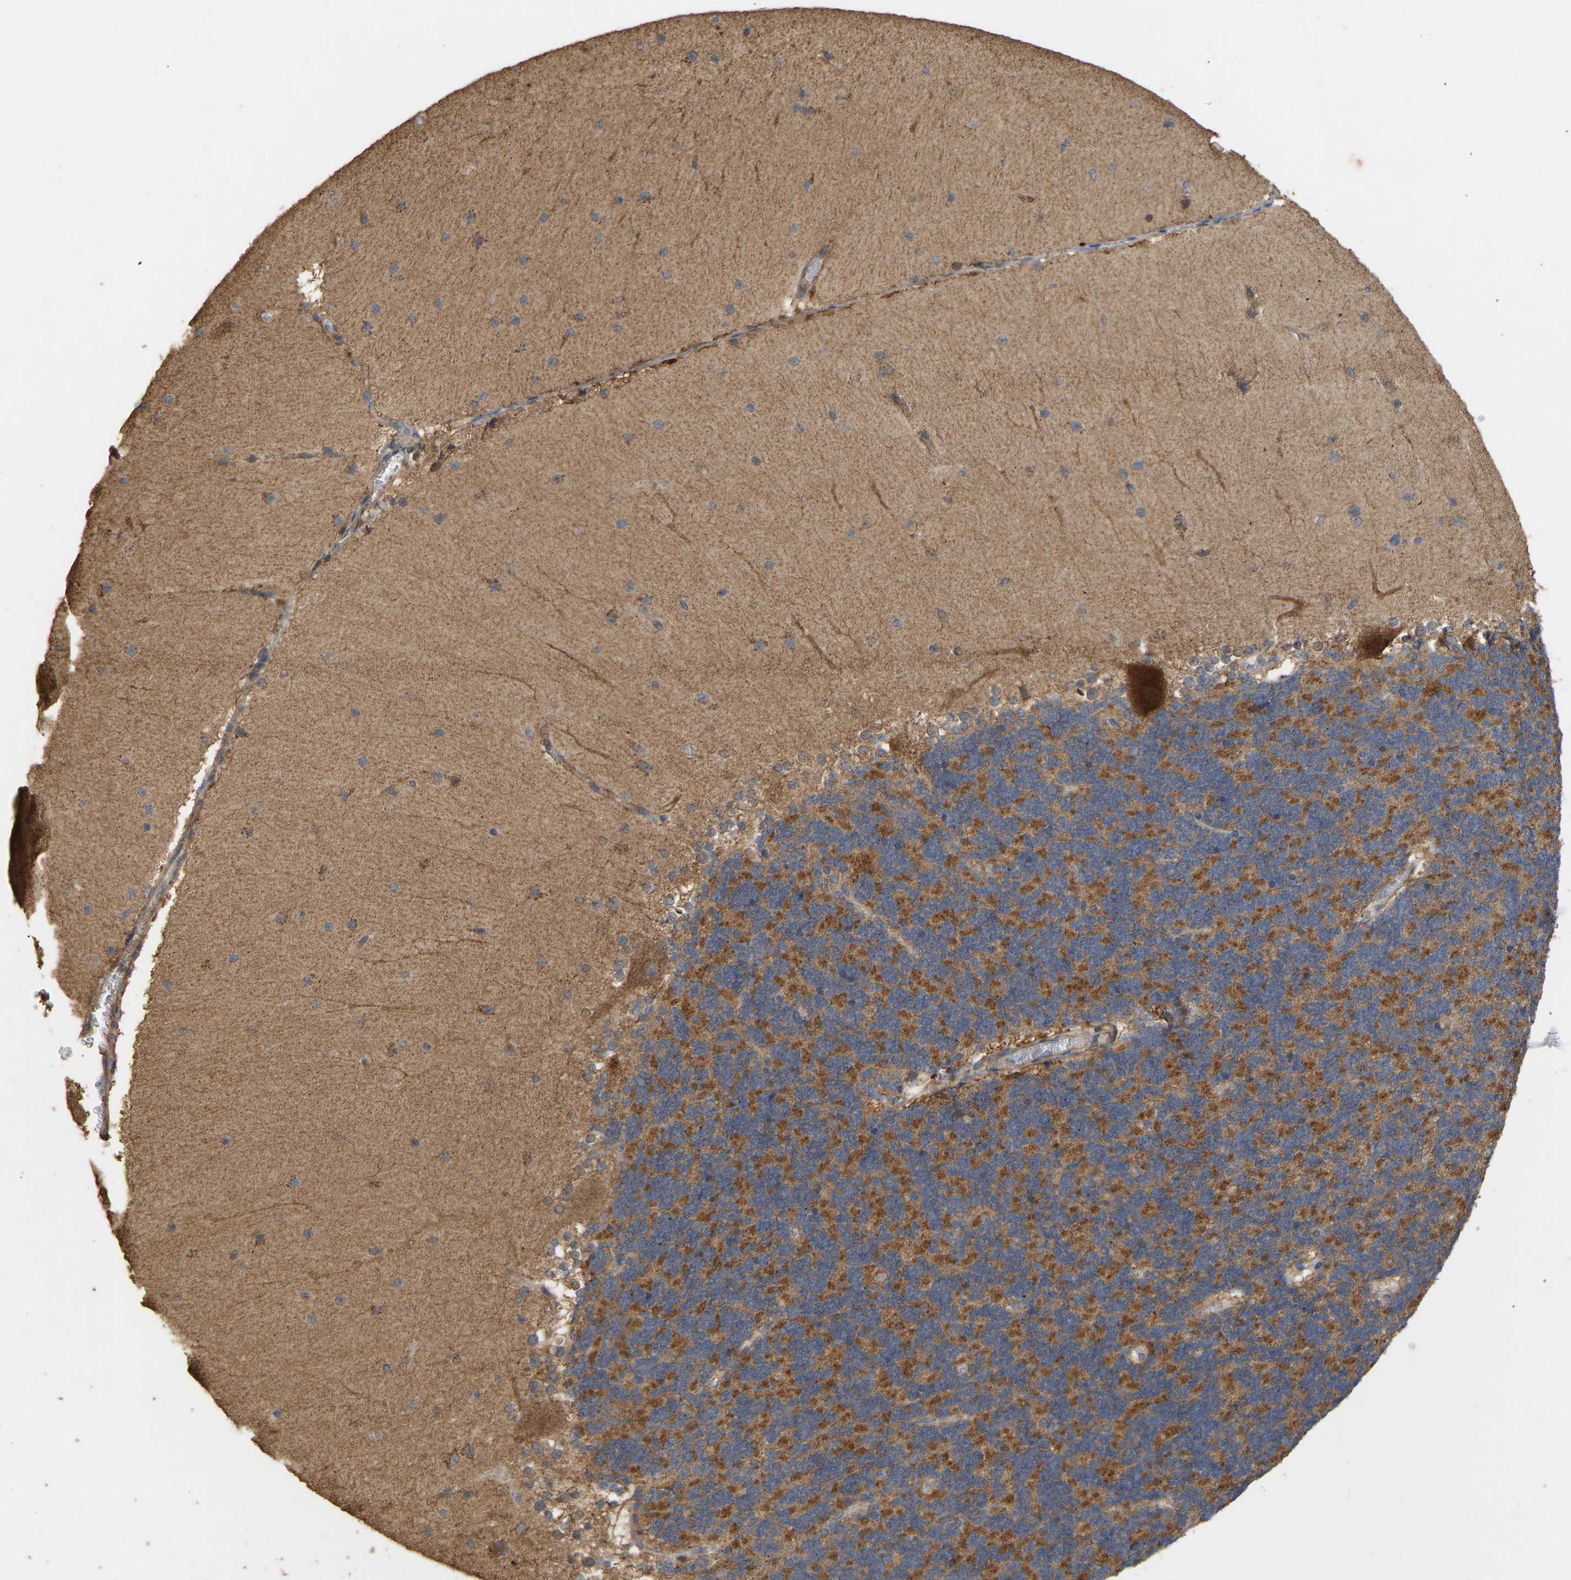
{"staining": {"intensity": "moderate", "quantity": "25%-75%", "location": "cytoplasmic/membranous"}, "tissue": "cerebellum", "cell_type": "Cells in granular layer", "image_type": "normal", "snomed": [{"axis": "morphology", "description": "Normal tissue, NOS"}, {"axis": "topography", "description": "Cerebellum"}], "caption": "Brown immunohistochemical staining in unremarkable human cerebellum exhibits moderate cytoplasmic/membranous positivity in about 25%-75% of cells in granular layer. (DAB (3,3'-diaminobenzidine) IHC with brightfield microscopy, high magnification).", "gene": "HACD2", "patient": {"sex": "female", "age": 19}}